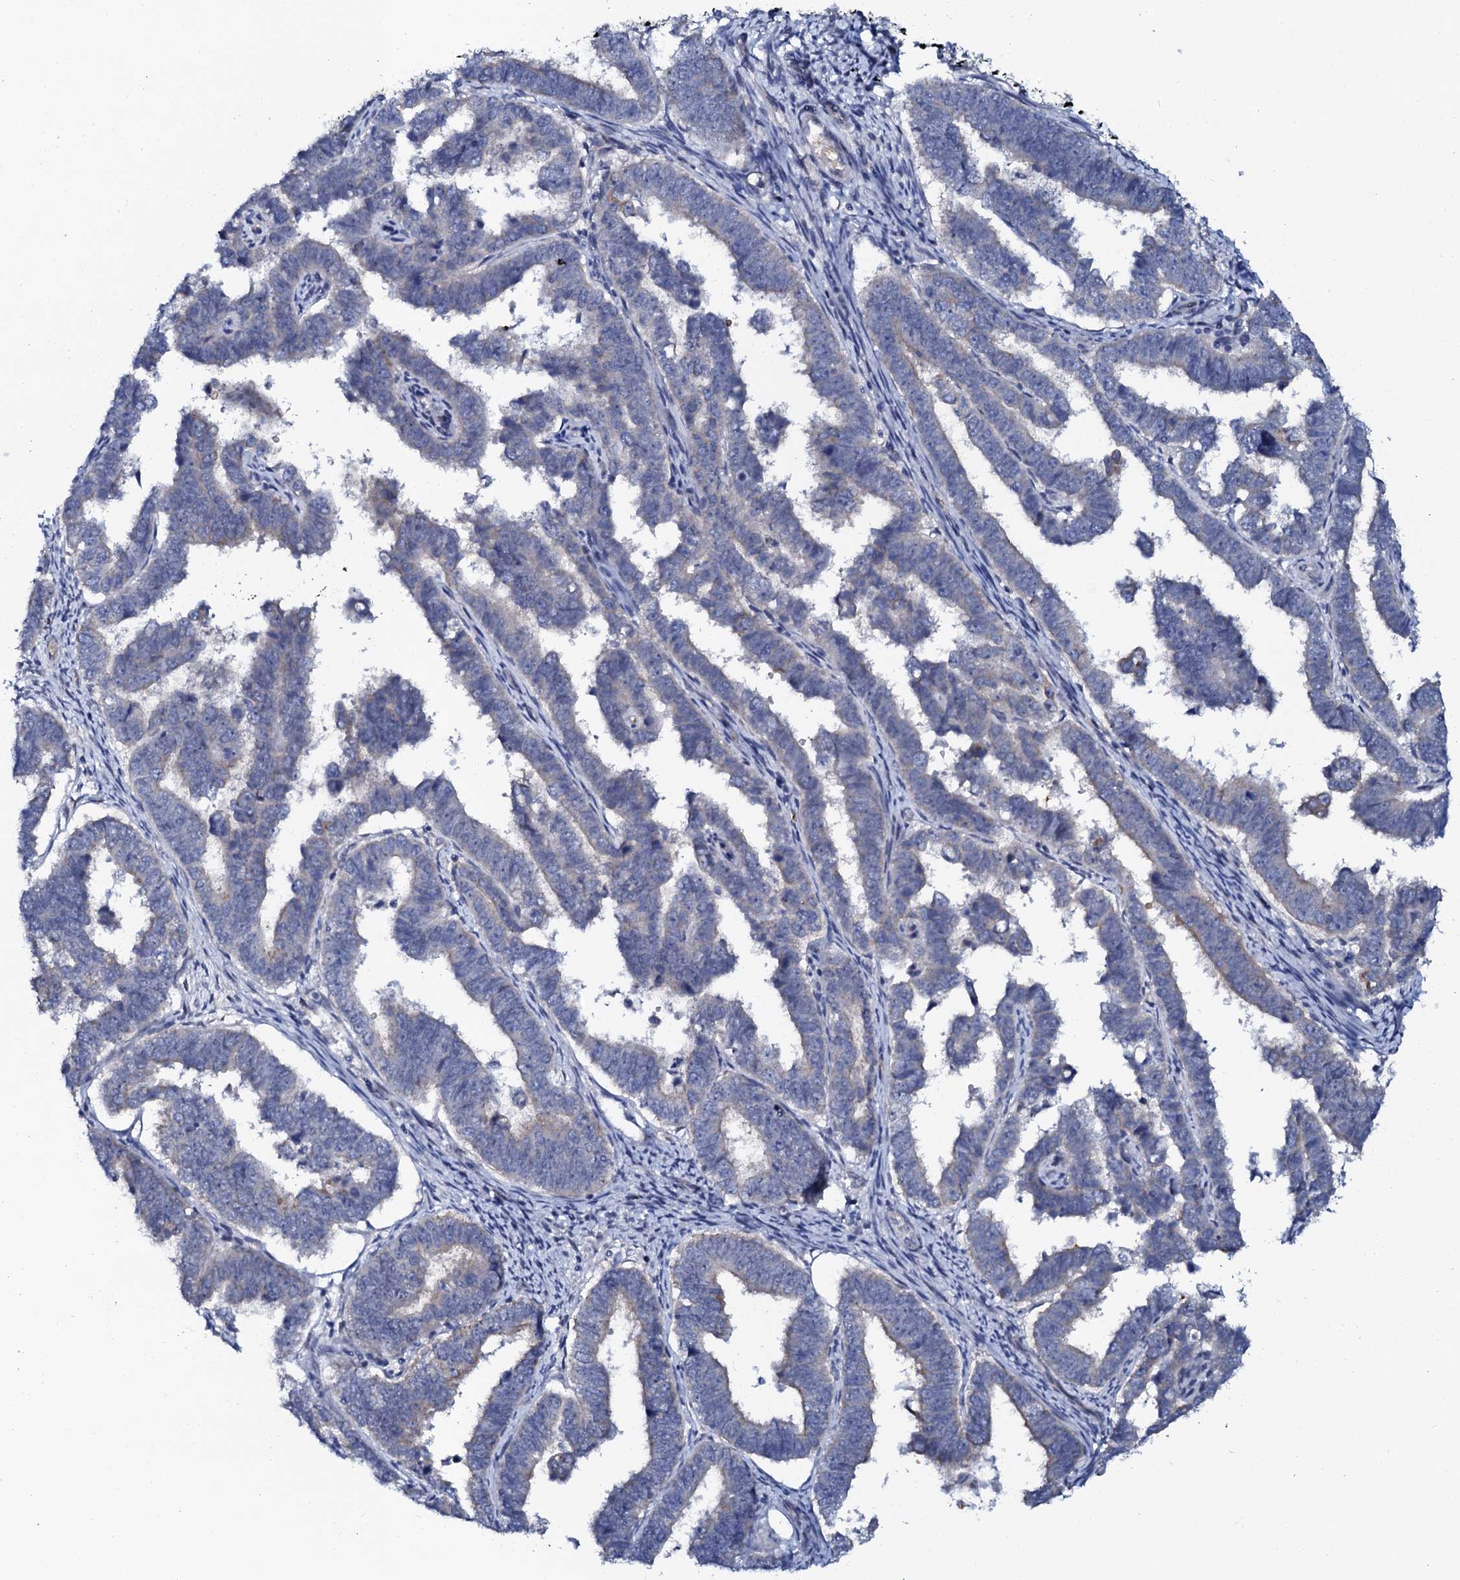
{"staining": {"intensity": "negative", "quantity": "none", "location": "none"}, "tissue": "endometrial cancer", "cell_type": "Tumor cells", "image_type": "cancer", "snomed": [{"axis": "morphology", "description": "Adenocarcinoma, NOS"}, {"axis": "topography", "description": "Endometrium"}], "caption": "This is a histopathology image of immunohistochemistry (IHC) staining of endometrial cancer, which shows no positivity in tumor cells.", "gene": "C10orf88", "patient": {"sex": "female", "age": 75}}